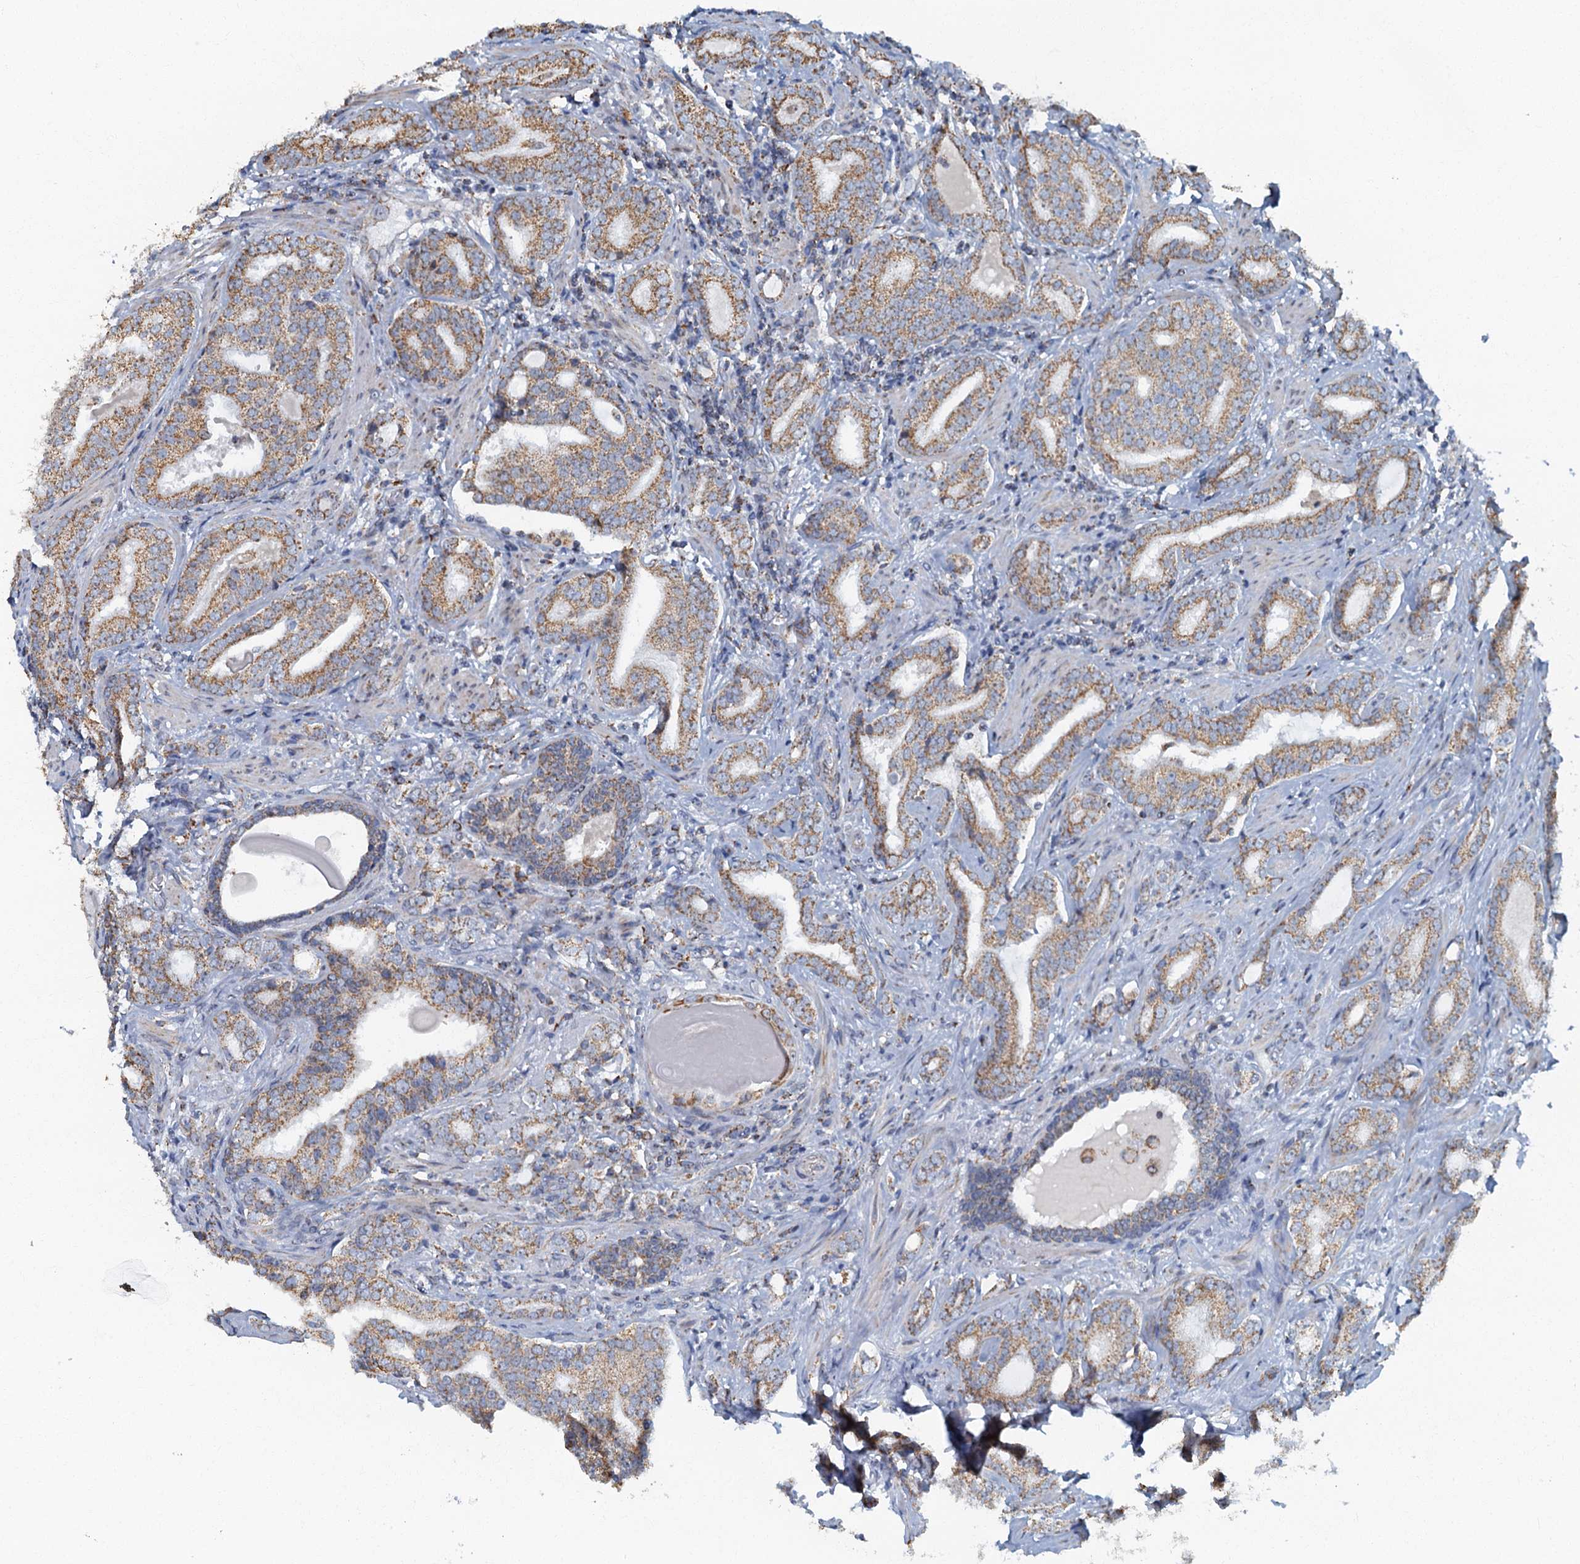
{"staining": {"intensity": "moderate", "quantity": "25%-75%", "location": "cytoplasmic/membranous"}, "tissue": "prostate cancer", "cell_type": "Tumor cells", "image_type": "cancer", "snomed": [{"axis": "morphology", "description": "Adenocarcinoma, High grade"}, {"axis": "topography", "description": "Prostate"}], "caption": "This image displays immunohistochemistry (IHC) staining of prostate cancer (adenocarcinoma (high-grade)), with medium moderate cytoplasmic/membranous staining in about 25%-75% of tumor cells.", "gene": "RAD9B", "patient": {"sex": "male", "age": 63}}